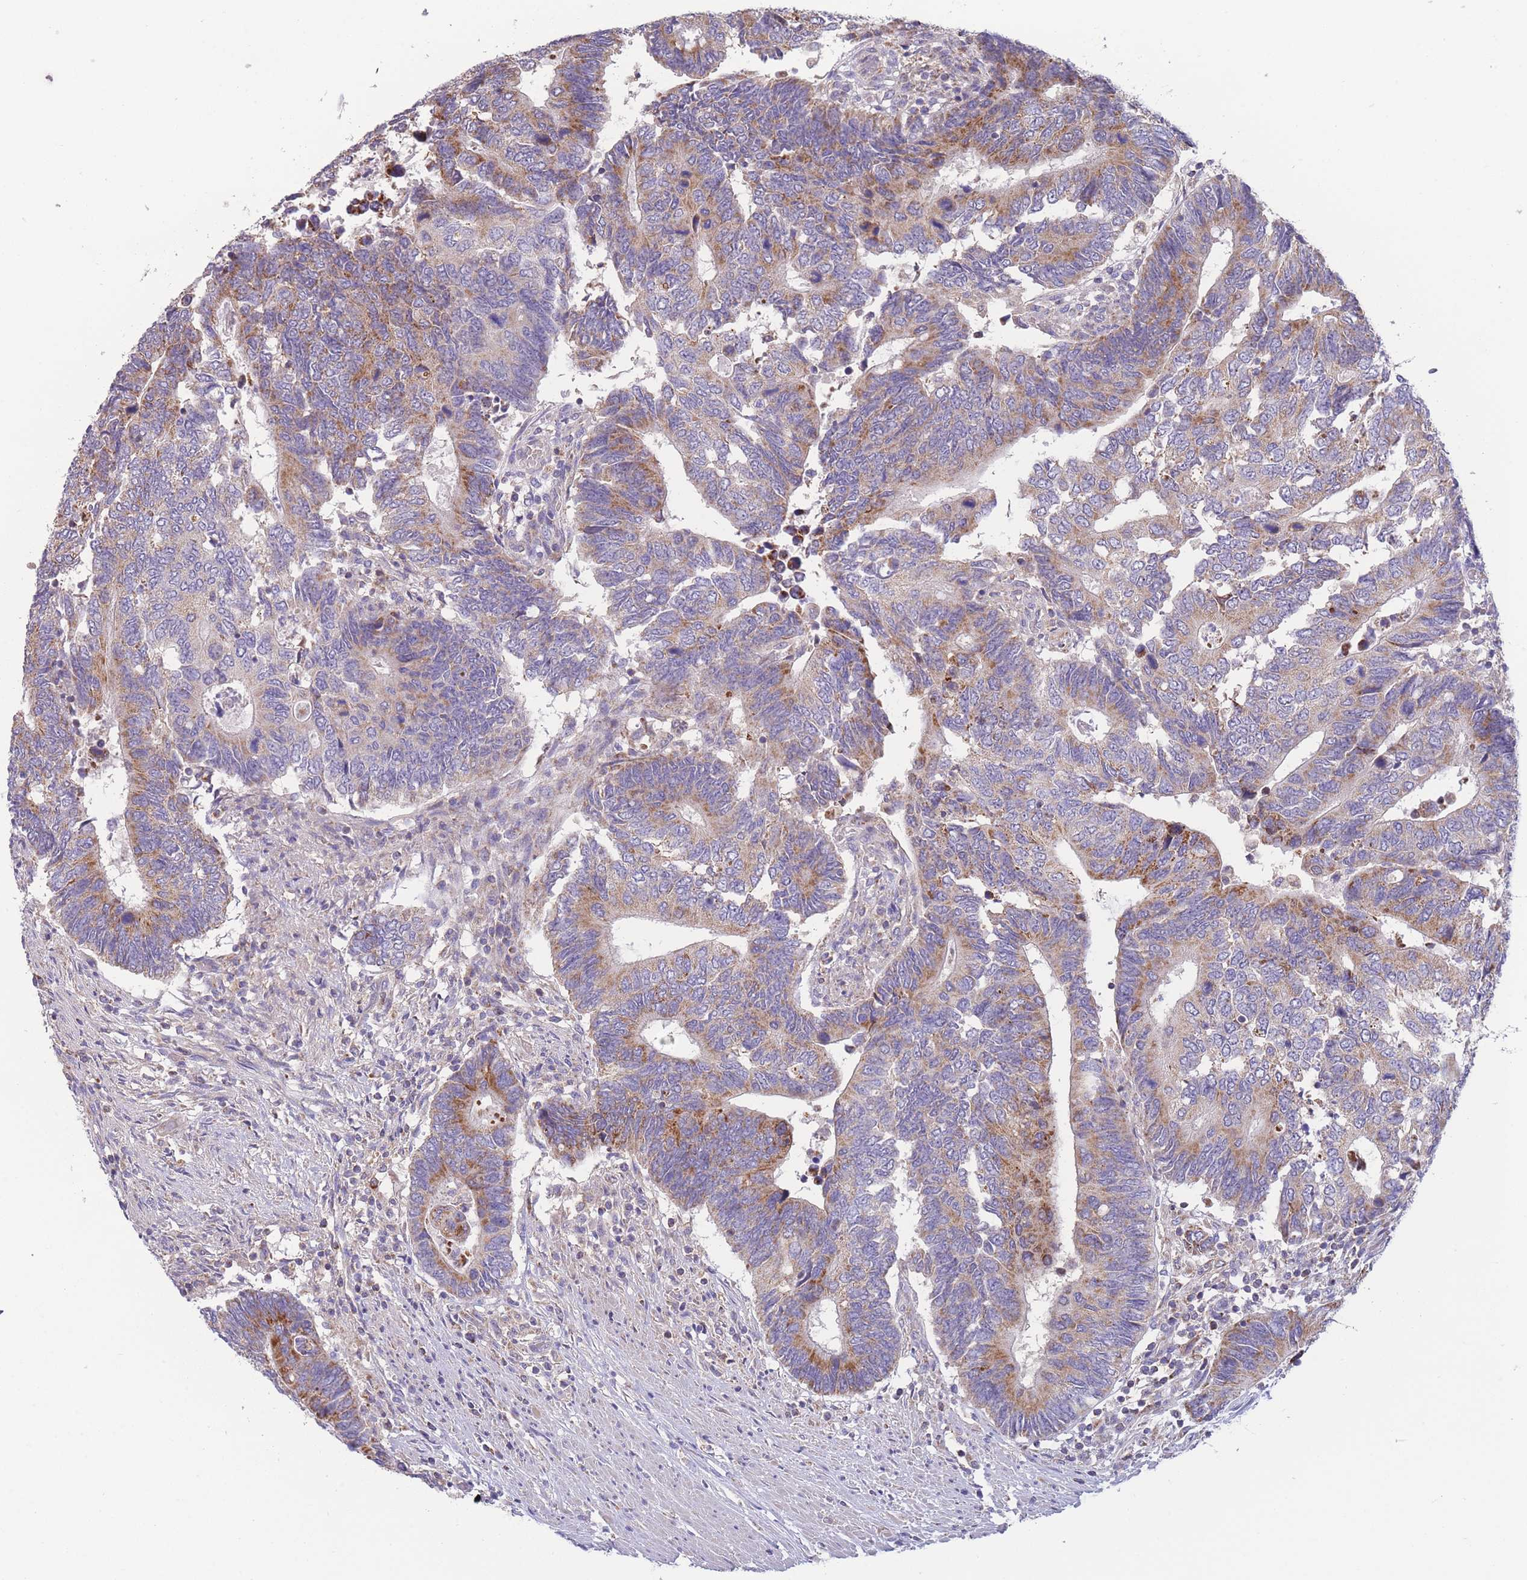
{"staining": {"intensity": "moderate", "quantity": "25%-75%", "location": "cytoplasmic/membranous"}, "tissue": "colorectal cancer", "cell_type": "Tumor cells", "image_type": "cancer", "snomed": [{"axis": "morphology", "description": "Adenocarcinoma, NOS"}, {"axis": "topography", "description": "Colon"}], "caption": "Protein staining exhibits moderate cytoplasmic/membranous positivity in approximately 25%-75% of tumor cells in colorectal cancer.", "gene": "SLC25A42", "patient": {"sex": "male", "age": 87}}